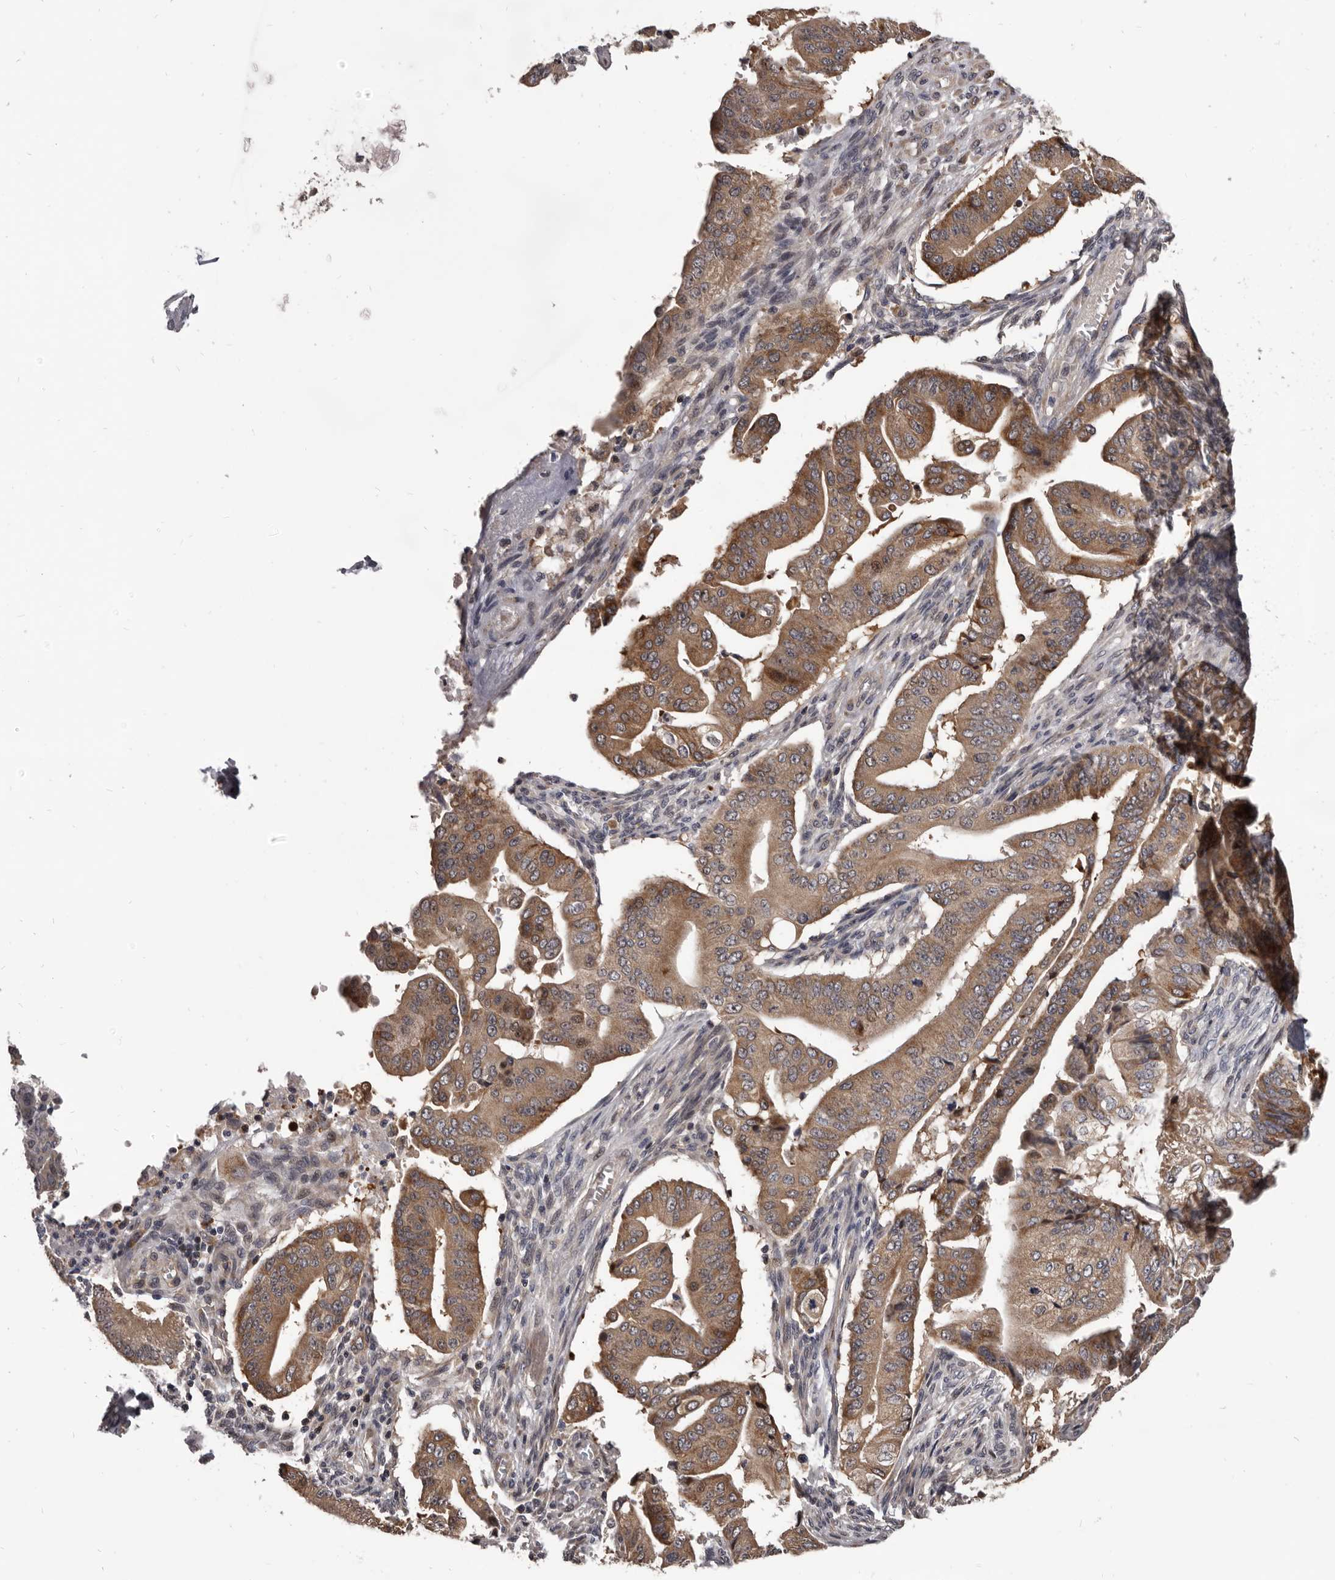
{"staining": {"intensity": "moderate", "quantity": ">75%", "location": "cytoplasmic/membranous"}, "tissue": "pancreatic cancer", "cell_type": "Tumor cells", "image_type": "cancer", "snomed": [{"axis": "morphology", "description": "Adenocarcinoma, NOS"}, {"axis": "topography", "description": "Pancreas"}], "caption": "IHC micrograph of human adenocarcinoma (pancreatic) stained for a protein (brown), which shows medium levels of moderate cytoplasmic/membranous positivity in about >75% of tumor cells.", "gene": "MAP3K14", "patient": {"sex": "female", "age": 77}}